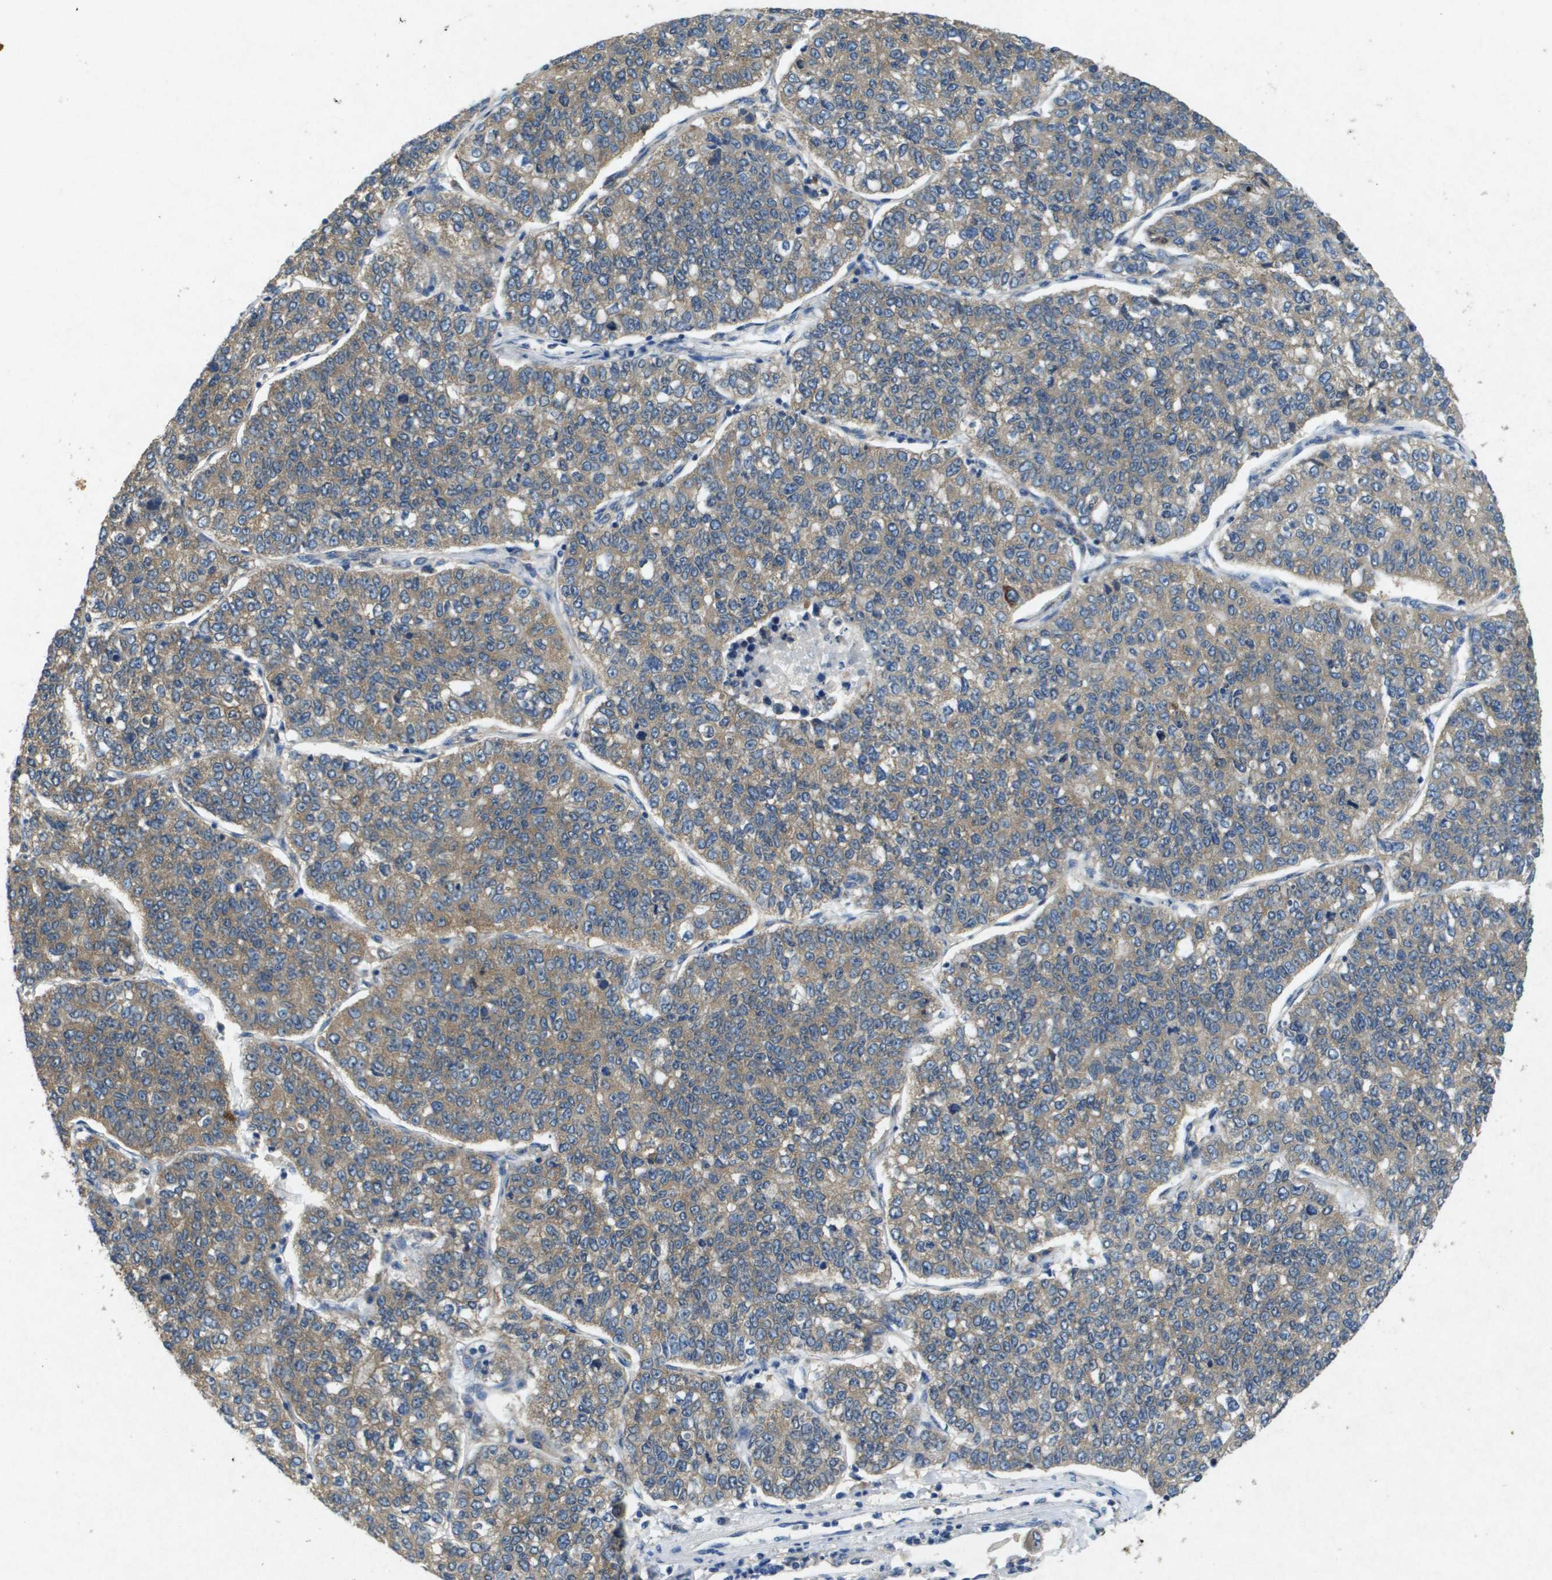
{"staining": {"intensity": "moderate", "quantity": ">75%", "location": "cytoplasmic/membranous"}, "tissue": "lung cancer", "cell_type": "Tumor cells", "image_type": "cancer", "snomed": [{"axis": "morphology", "description": "Adenocarcinoma, NOS"}, {"axis": "topography", "description": "Lung"}], "caption": "The photomicrograph demonstrates immunohistochemical staining of adenocarcinoma (lung). There is moderate cytoplasmic/membranous staining is identified in approximately >75% of tumor cells.", "gene": "PTPRT", "patient": {"sex": "male", "age": 49}}